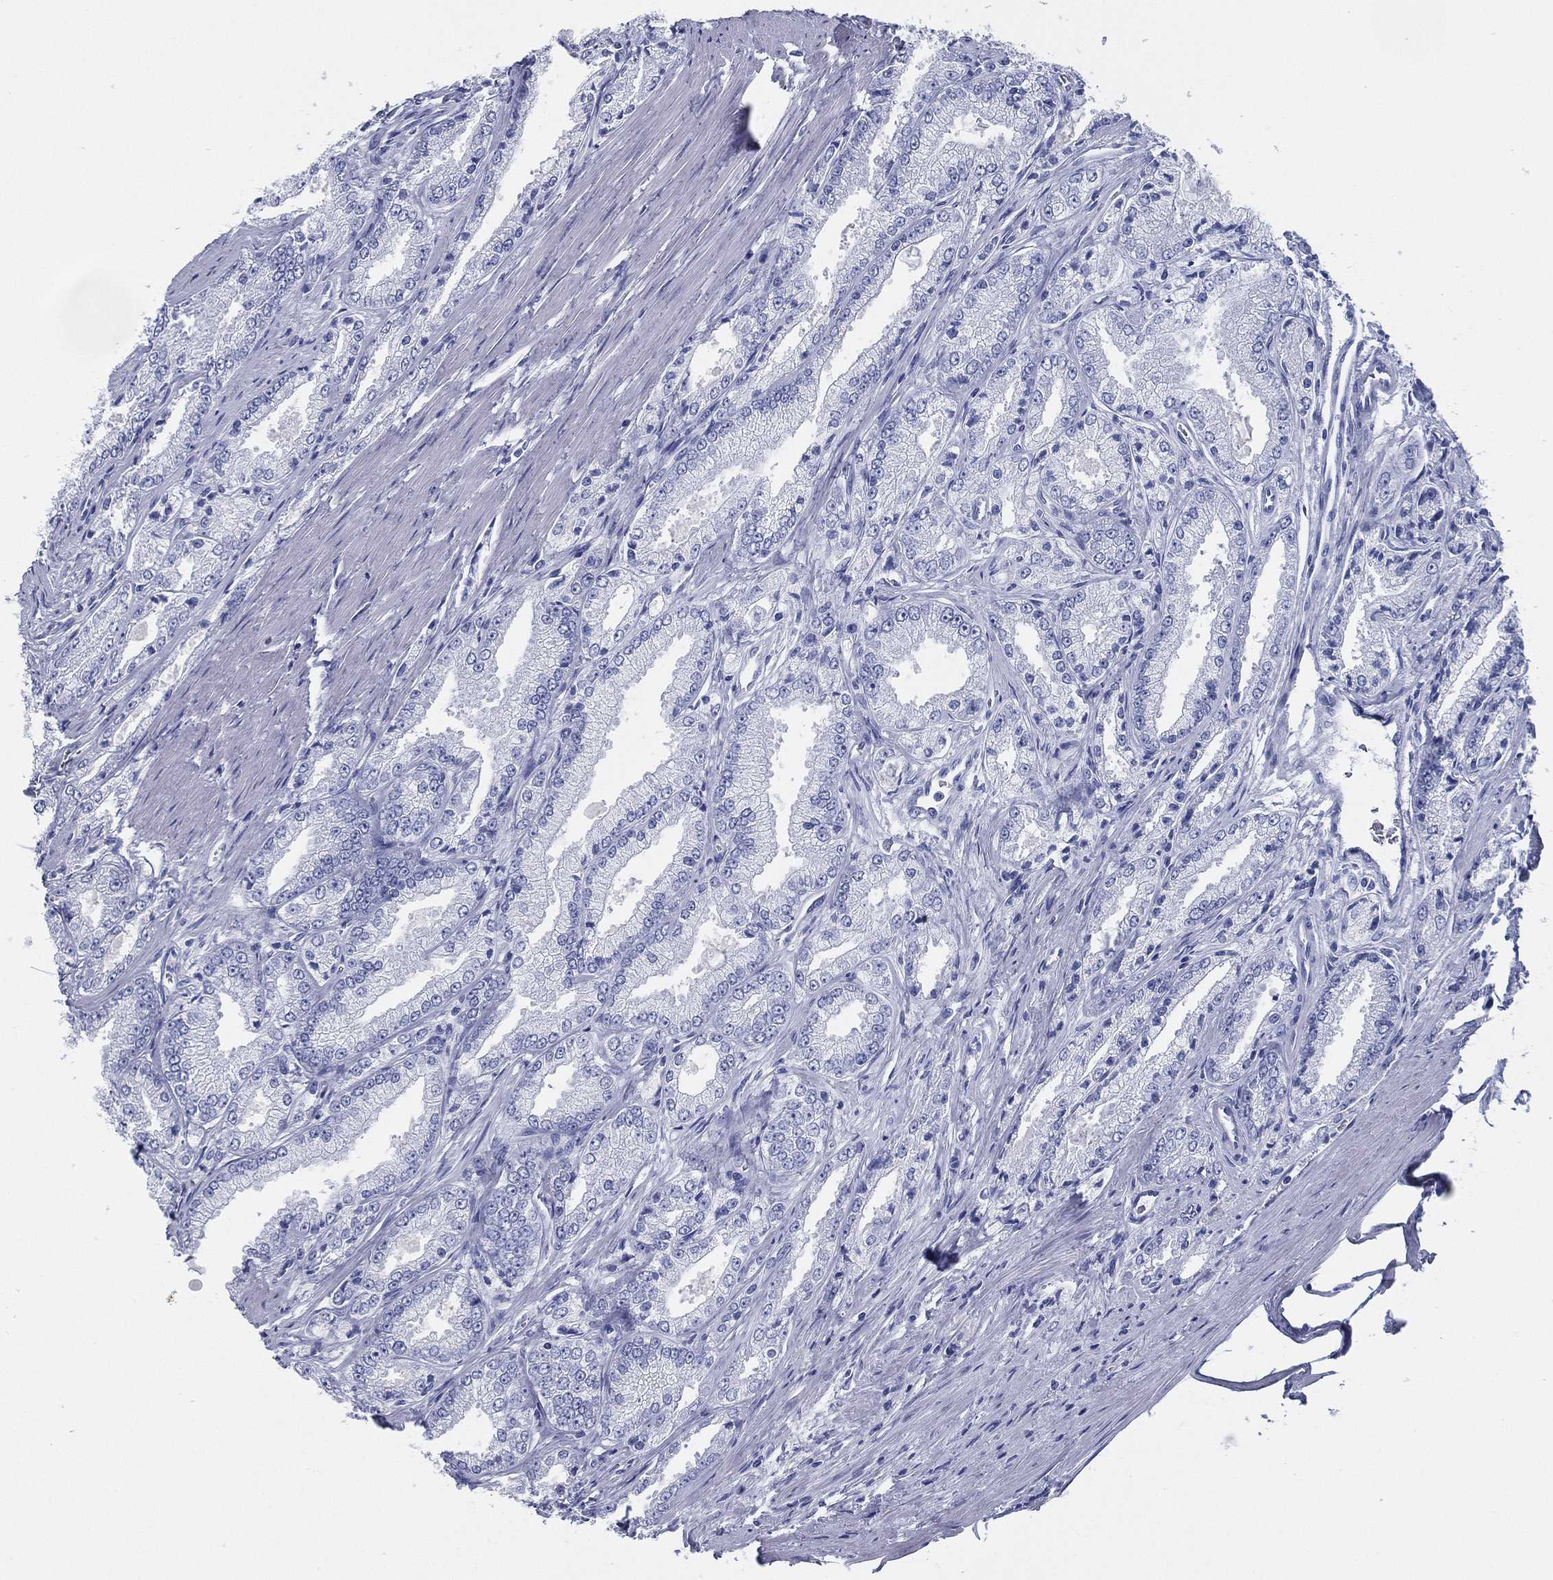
{"staining": {"intensity": "negative", "quantity": "none", "location": "none"}, "tissue": "prostate cancer", "cell_type": "Tumor cells", "image_type": "cancer", "snomed": [{"axis": "morphology", "description": "Adenocarcinoma, NOS"}, {"axis": "morphology", "description": "Adenocarcinoma, High grade"}, {"axis": "topography", "description": "Prostate"}], "caption": "Immunohistochemical staining of human prostate cancer (high-grade adenocarcinoma) exhibits no significant positivity in tumor cells. Brightfield microscopy of IHC stained with DAB (3,3'-diaminobenzidine) (brown) and hematoxylin (blue), captured at high magnification.", "gene": "TMEM252", "patient": {"sex": "male", "age": 70}}